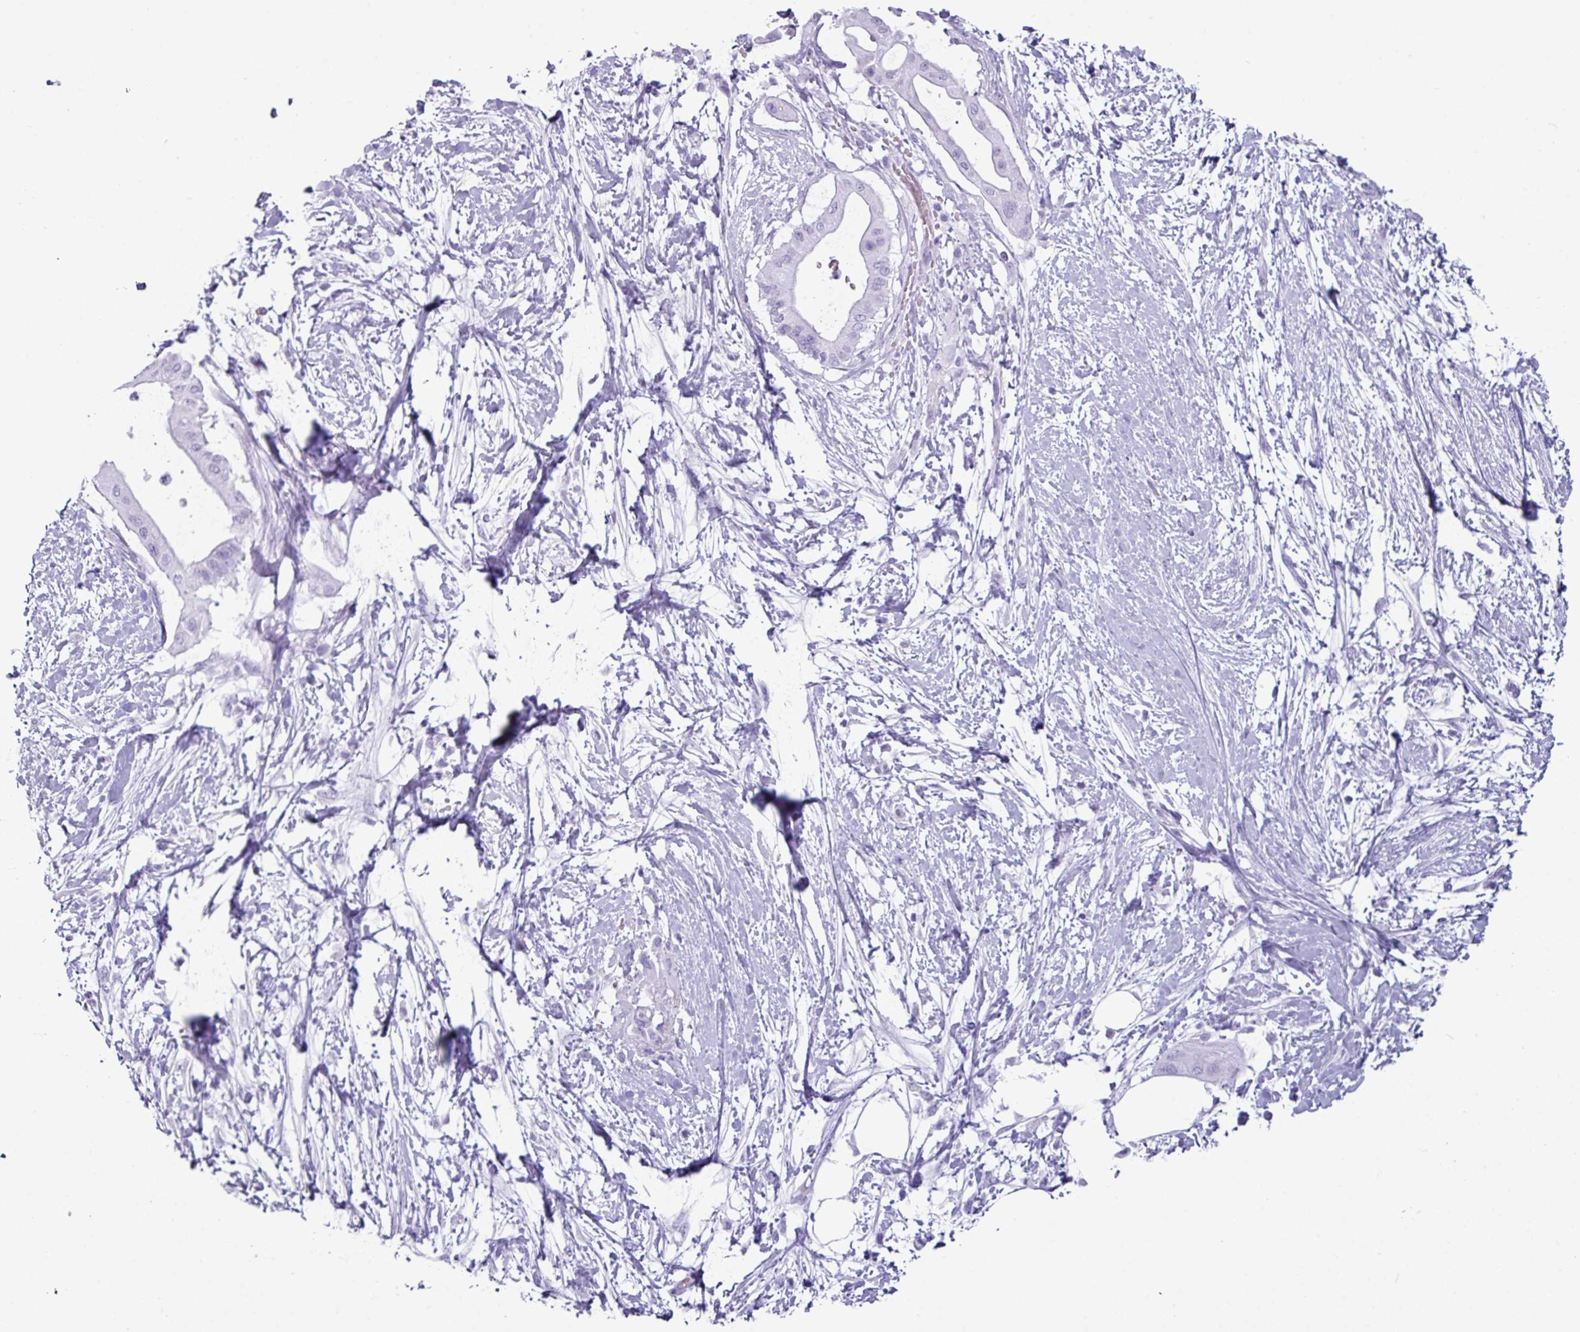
{"staining": {"intensity": "negative", "quantity": "none", "location": "none"}, "tissue": "pancreatic cancer", "cell_type": "Tumor cells", "image_type": "cancer", "snomed": [{"axis": "morphology", "description": "Adenocarcinoma, NOS"}, {"axis": "topography", "description": "Pancreas"}], "caption": "This histopathology image is of adenocarcinoma (pancreatic) stained with immunohistochemistry to label a protein in brown with the nuclei are counter-stained blue. There is no staining in tumor cells.", "gene": "AMY1B", "patient": {"sex": "male", "age": 68}}